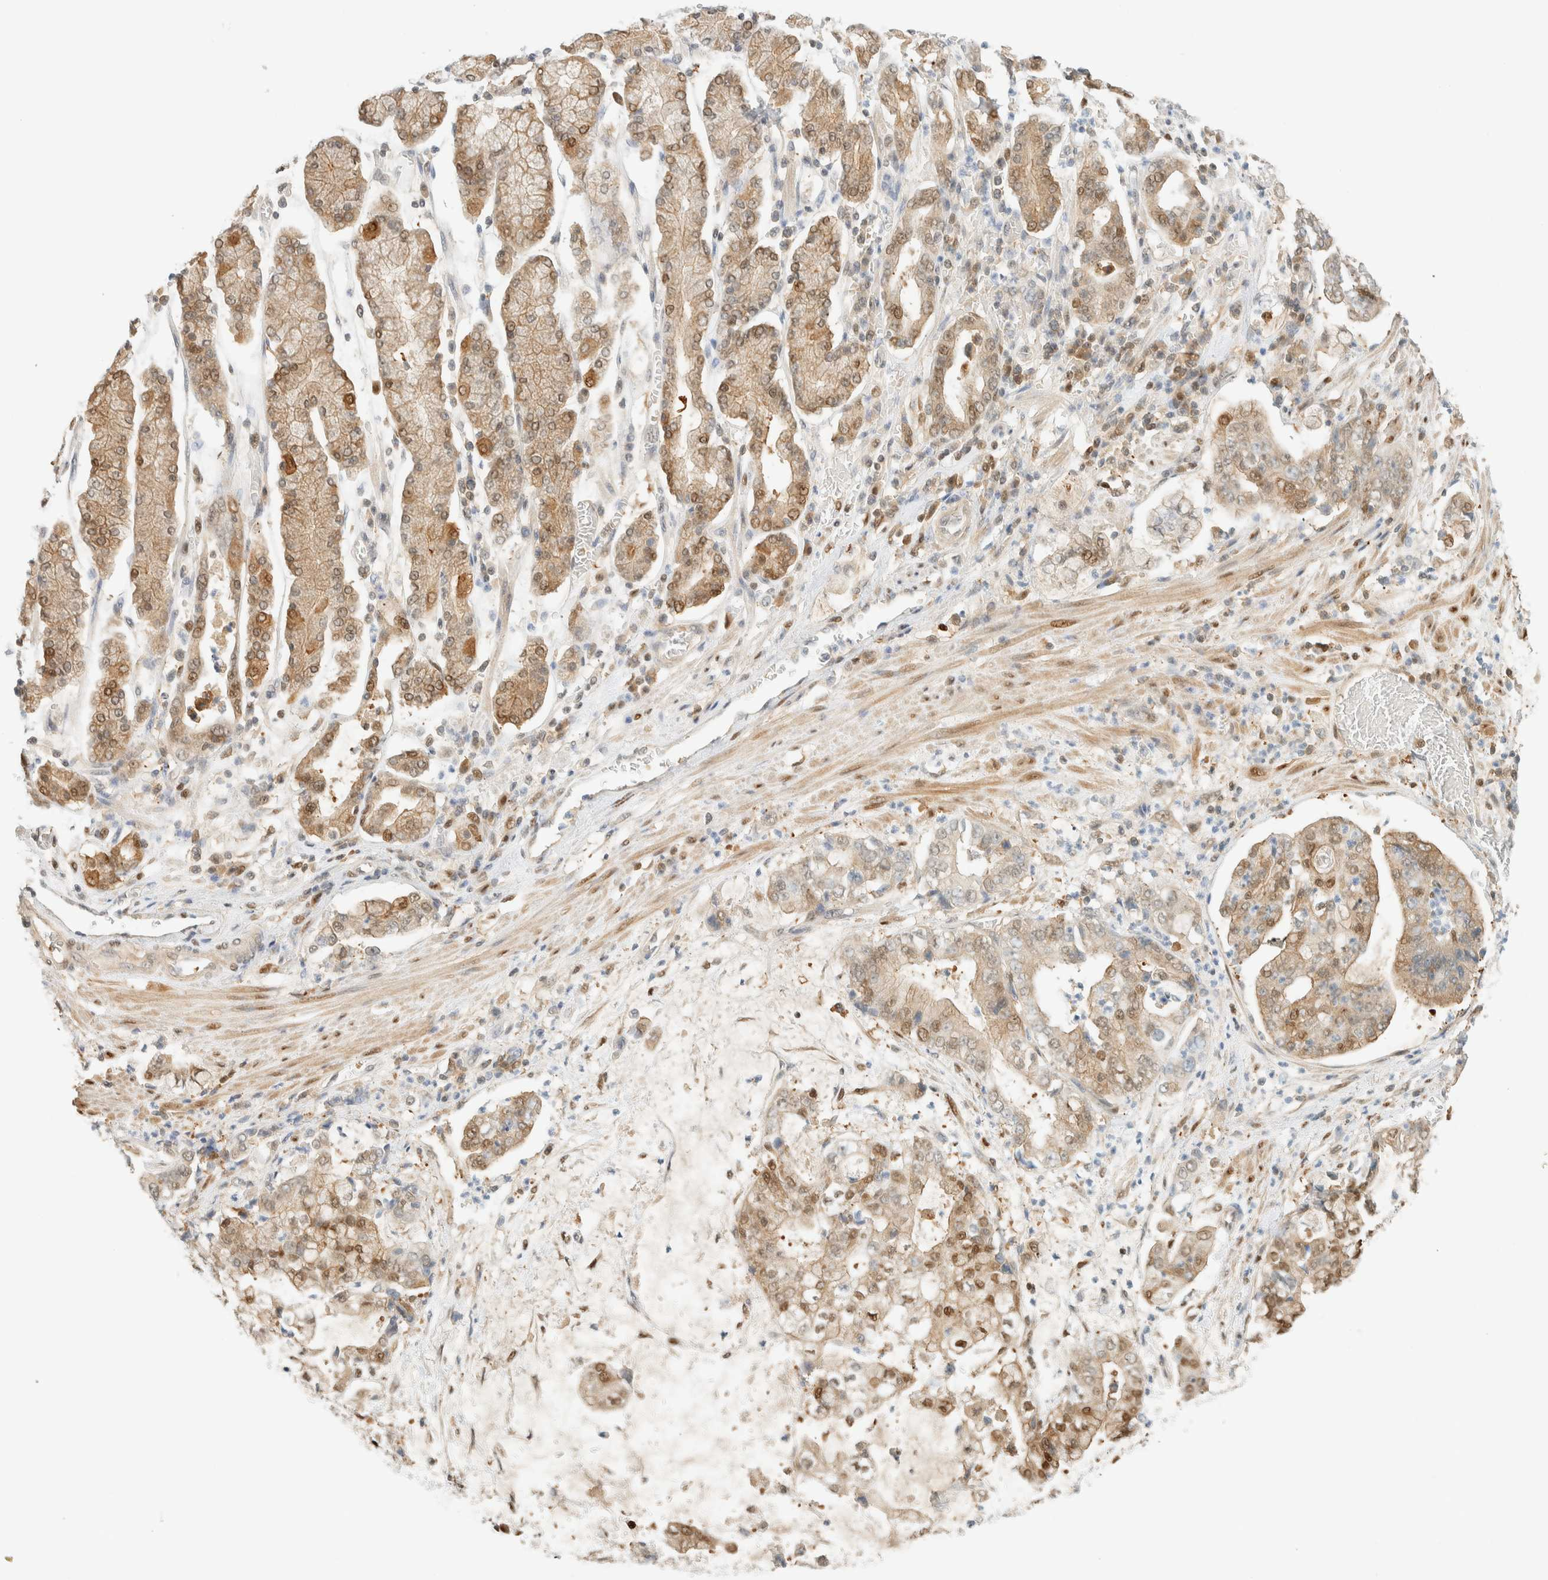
{"staining": {"intensity": "moderate", "quantity": "25%-75%", "location": "cytoplasmic/membranous"}, "tissue": "stomach cancer", "cell_type": "Tumor cells", "image_type": "cancer", "snomed": [{"axis": "morphology", "description": "Adenocarcinoma, NOS"}, {"axis": "topography", "description": "Stomach"}], "caption": "High-power microscopy captured an immunohistochemistry histopathology image of stomach cancer, revealing moderate cytoplasmic/membranous positivity in about 25%-75% of tumor cells. (IHC, brightfield microscopy, high magnification).", "gene": "ZBTB37", "patient": {"sex": "male", "age": 76}}